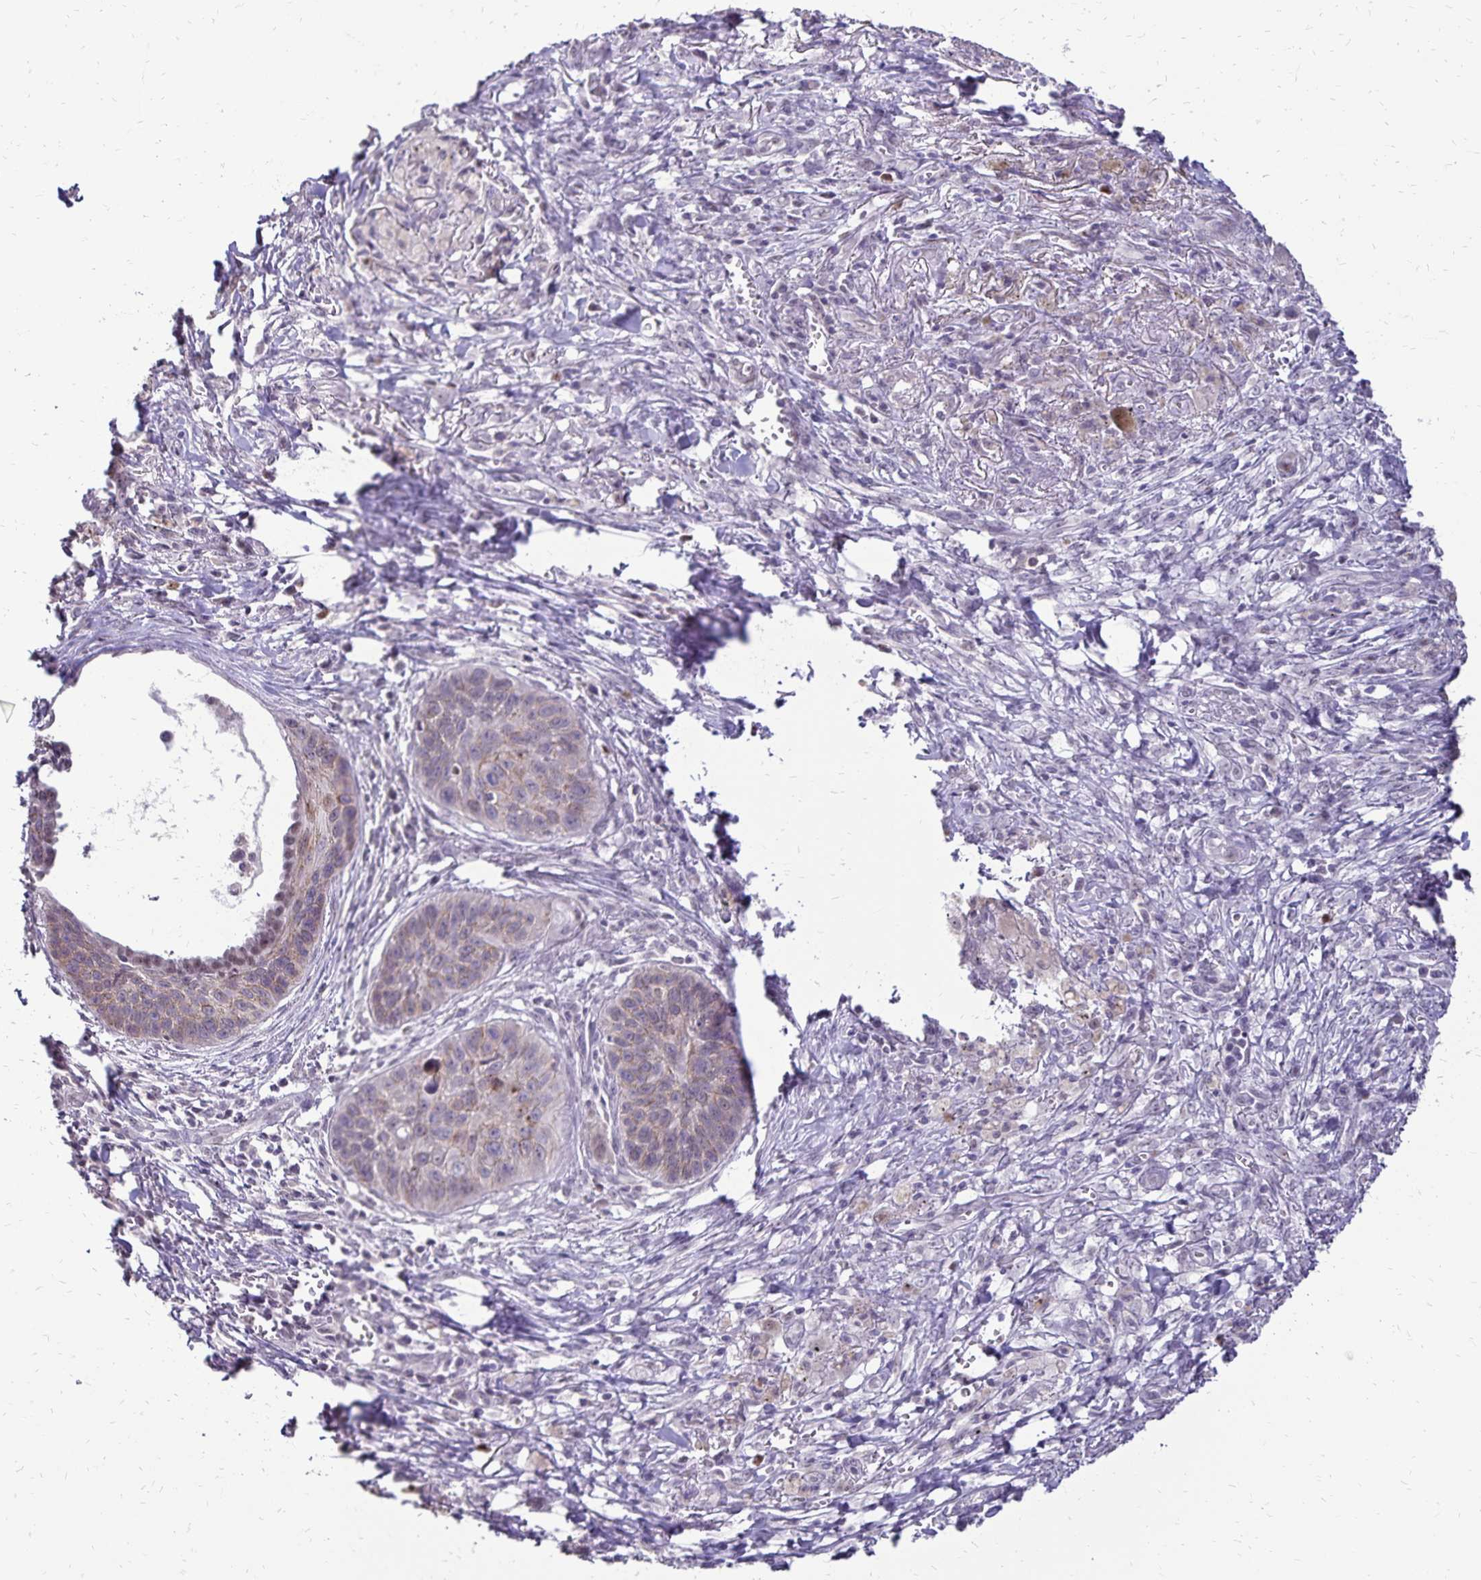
{"staining": {"intensity": "weak", "quantity": "<25%", "location": "nuclear"}, "tissue": "lung cancer", "cell_type": "Tumor cells", "image_type": "cancer", "snomed": [{"axis": "morphology", "description": "Squamous cell carcinoma, NOS"}, {"axis": "topography", "description": "Lung"}], "caption": "The IHC image has no significant staining in tumor cells of lung squamous cell carcinoma tissue.", "gene": "POLB", "patient": {"sex": "male", "age": 71}}